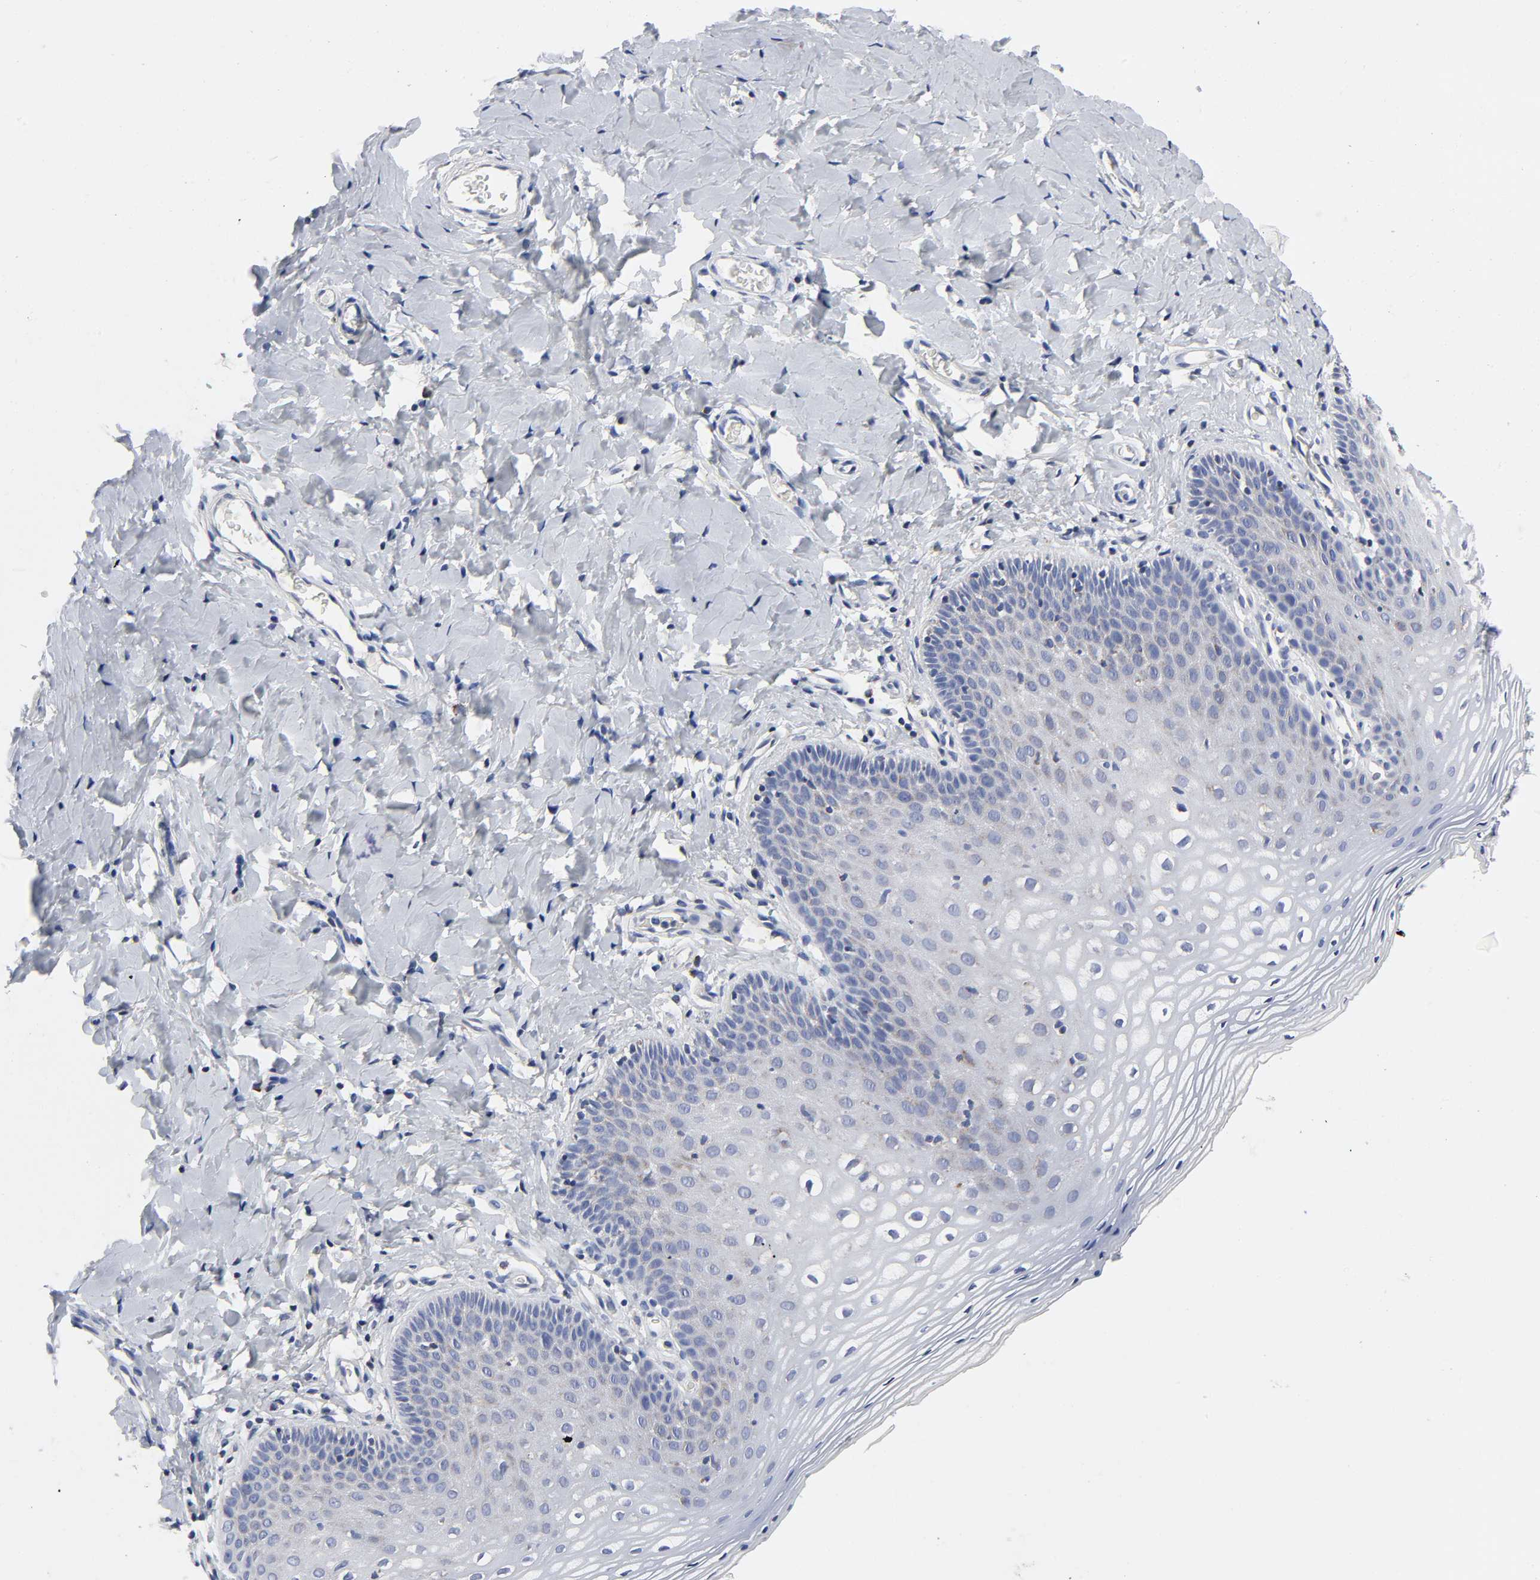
{"staining": {"intensity": "weak", "quantity": "<25%", "location": "cytoplasmic/membranous"}, "tissue": "vagina", "cell_type": "Squamous epithelial cells", "image_type": "normal", "snomed": [{"axis": "morphology", "description": "Normal tissue, NOS"}, {"axis": "topography", "description": "Vagina"}], "caption": "Immunohistochemistry (IHC) micrograph of unremarkable vagina stained for a protein (brown), which displays no staining in squamous epithelial cells. (DAB (3,3'-diaminobenzidine) IHC visualized using brightfield microscopy, high magnification).", "gene": "AOPEP", "patient": {"sex": "female", "age": 55}}